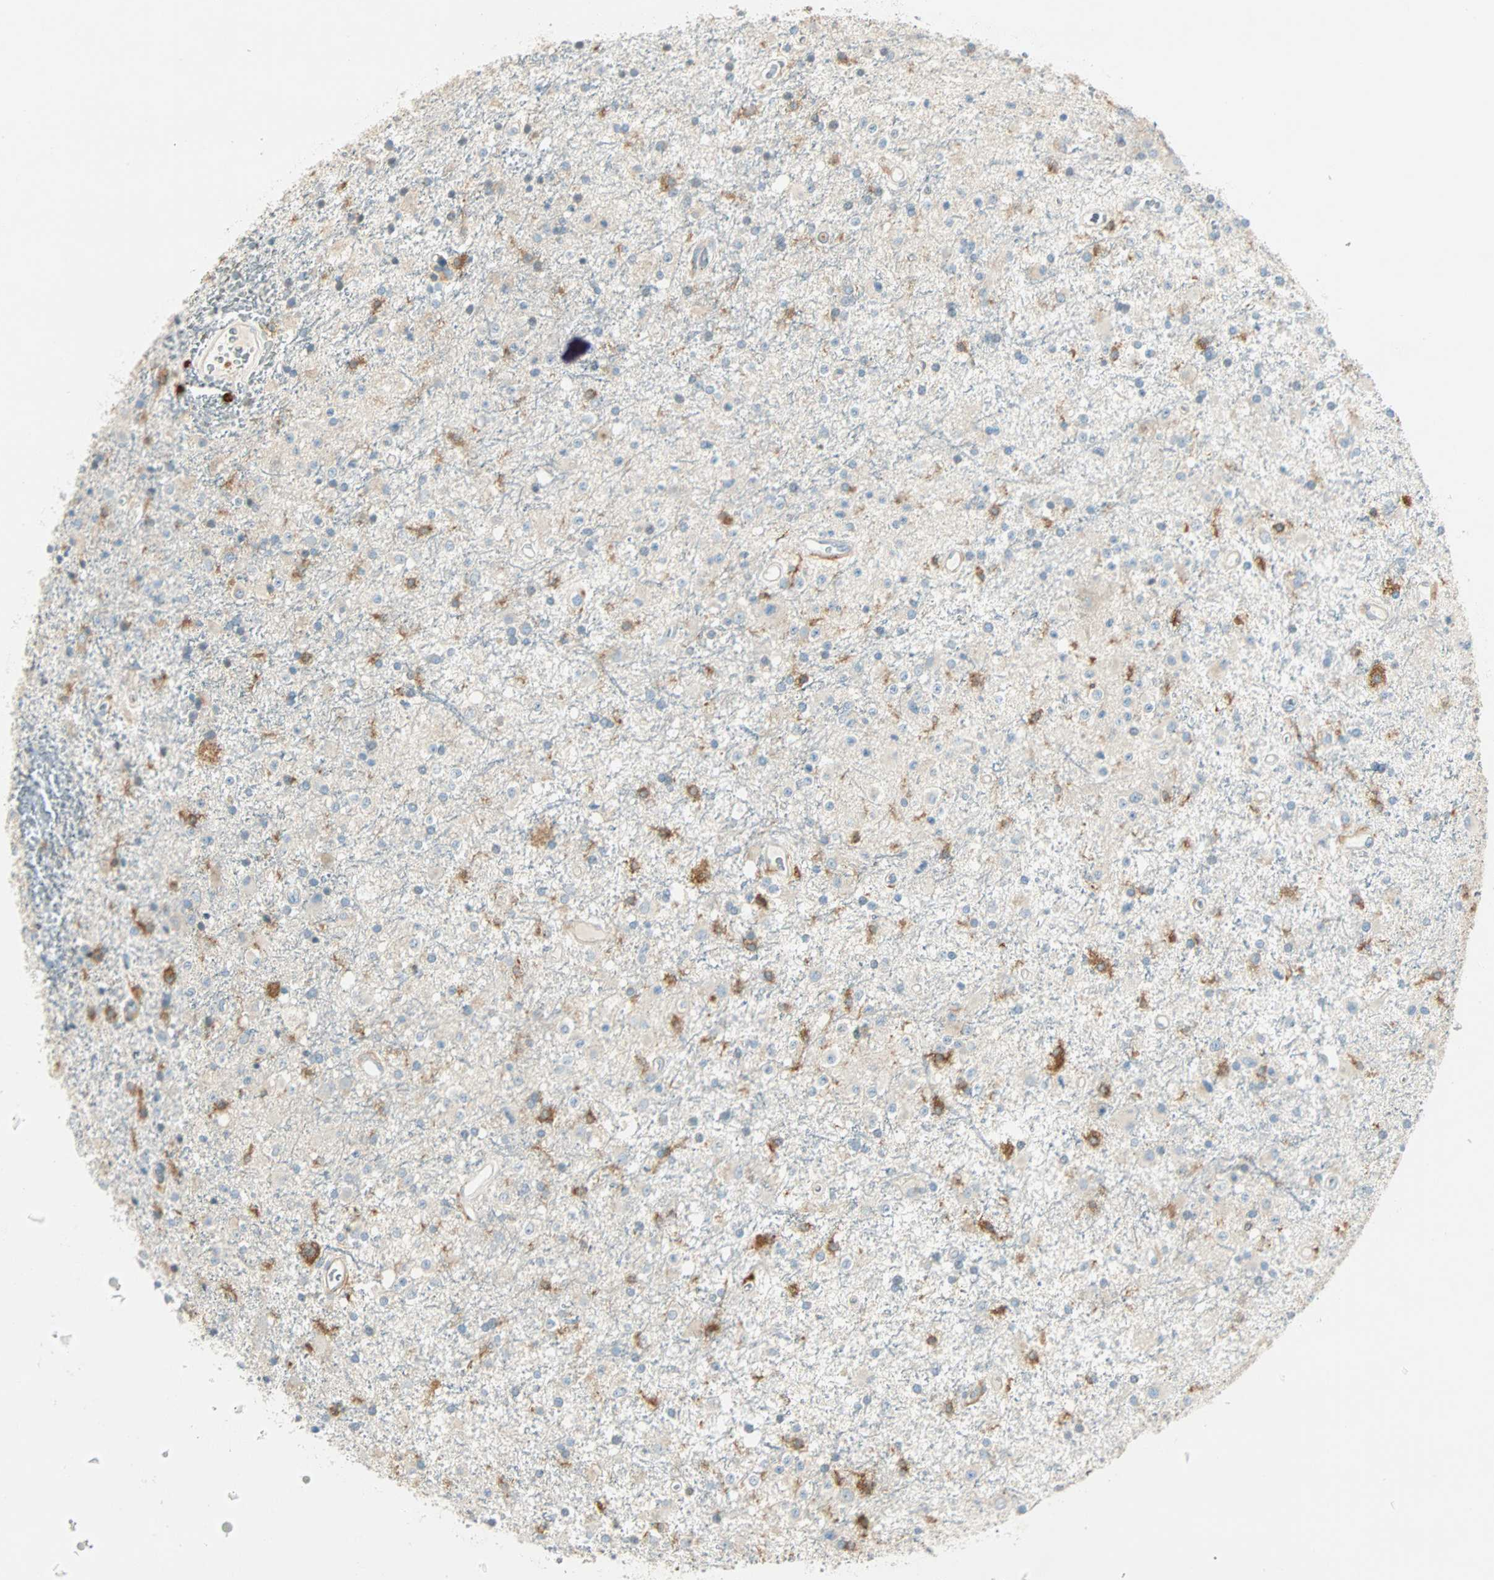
{"staining": {"intensity": "moderate", "quantity": "25%-75%", "location": "cytoplasmic/membranous"}, "tissue": "glioma", "cell_type": "Tumor cells", "image_type": "cancer", "snomed": [{"axis": "morphology", "description": "Glioma, malignant, Low grade"}, {"axis": "topography", "description": "Brain"}], "caption": "Moderate cytoplasmic/membranous staining is identified in approximately 25%-75% of tumor cells in glioma.", "gene": "FMNL1", "patient": {"sex": "male", "age": 58}}